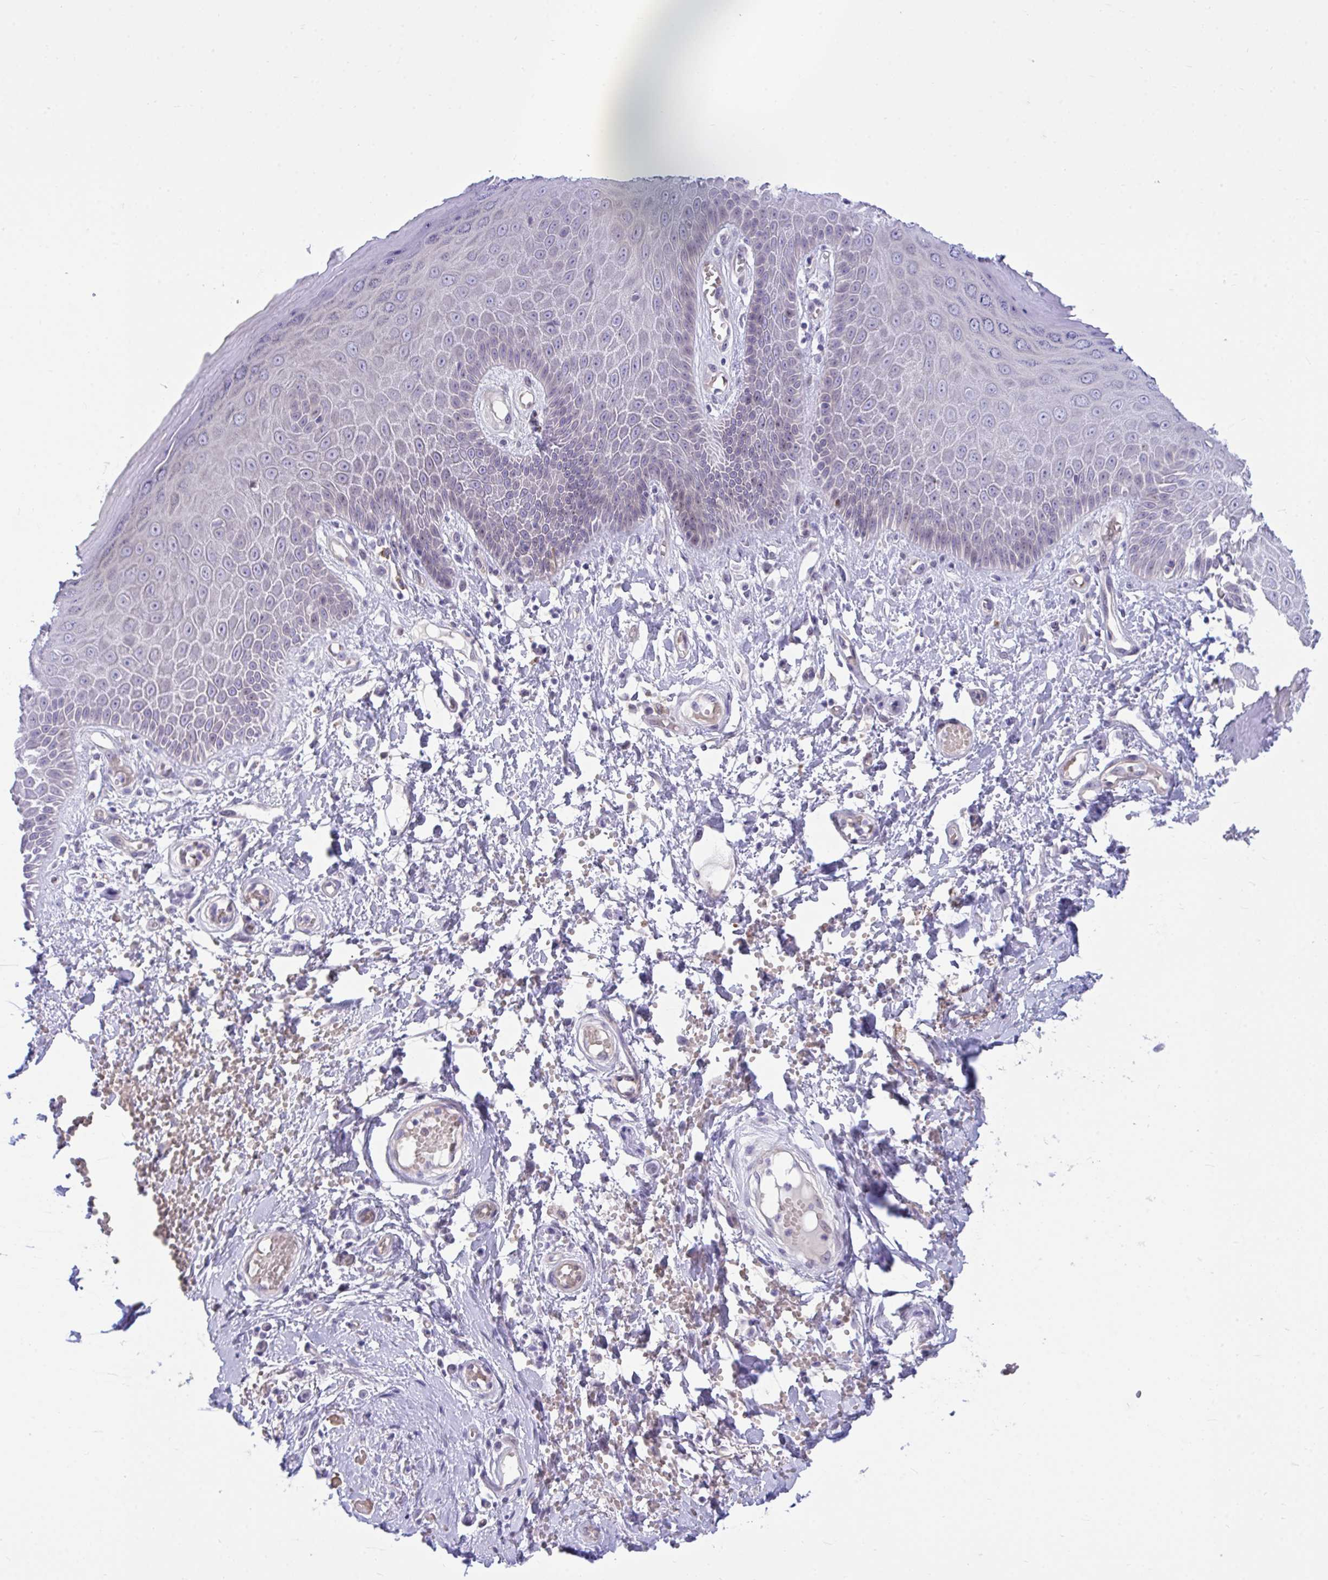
{"staining": {"intensity": "negative", "quantity": "none", "location": "none"}, "tissue": "skin", "cell_type": "Epidermal cells", "image_type": "normal", "snomed": [{"axis": "morphology", "description": "Normal tissue, NOS"}, {"axis": "topography", "description": "Anal"}, {"axis": "topography", "description": "Peripheral nerve tissue"}], "caption": "This histopathology image is of normal skin stained with IHC to label a protein in brown with the nuclei are counter-stained blue. There is no expression in epidermal cells.", "gene": "CENPQ", "patient": {"sex": "male", "age": 78}}